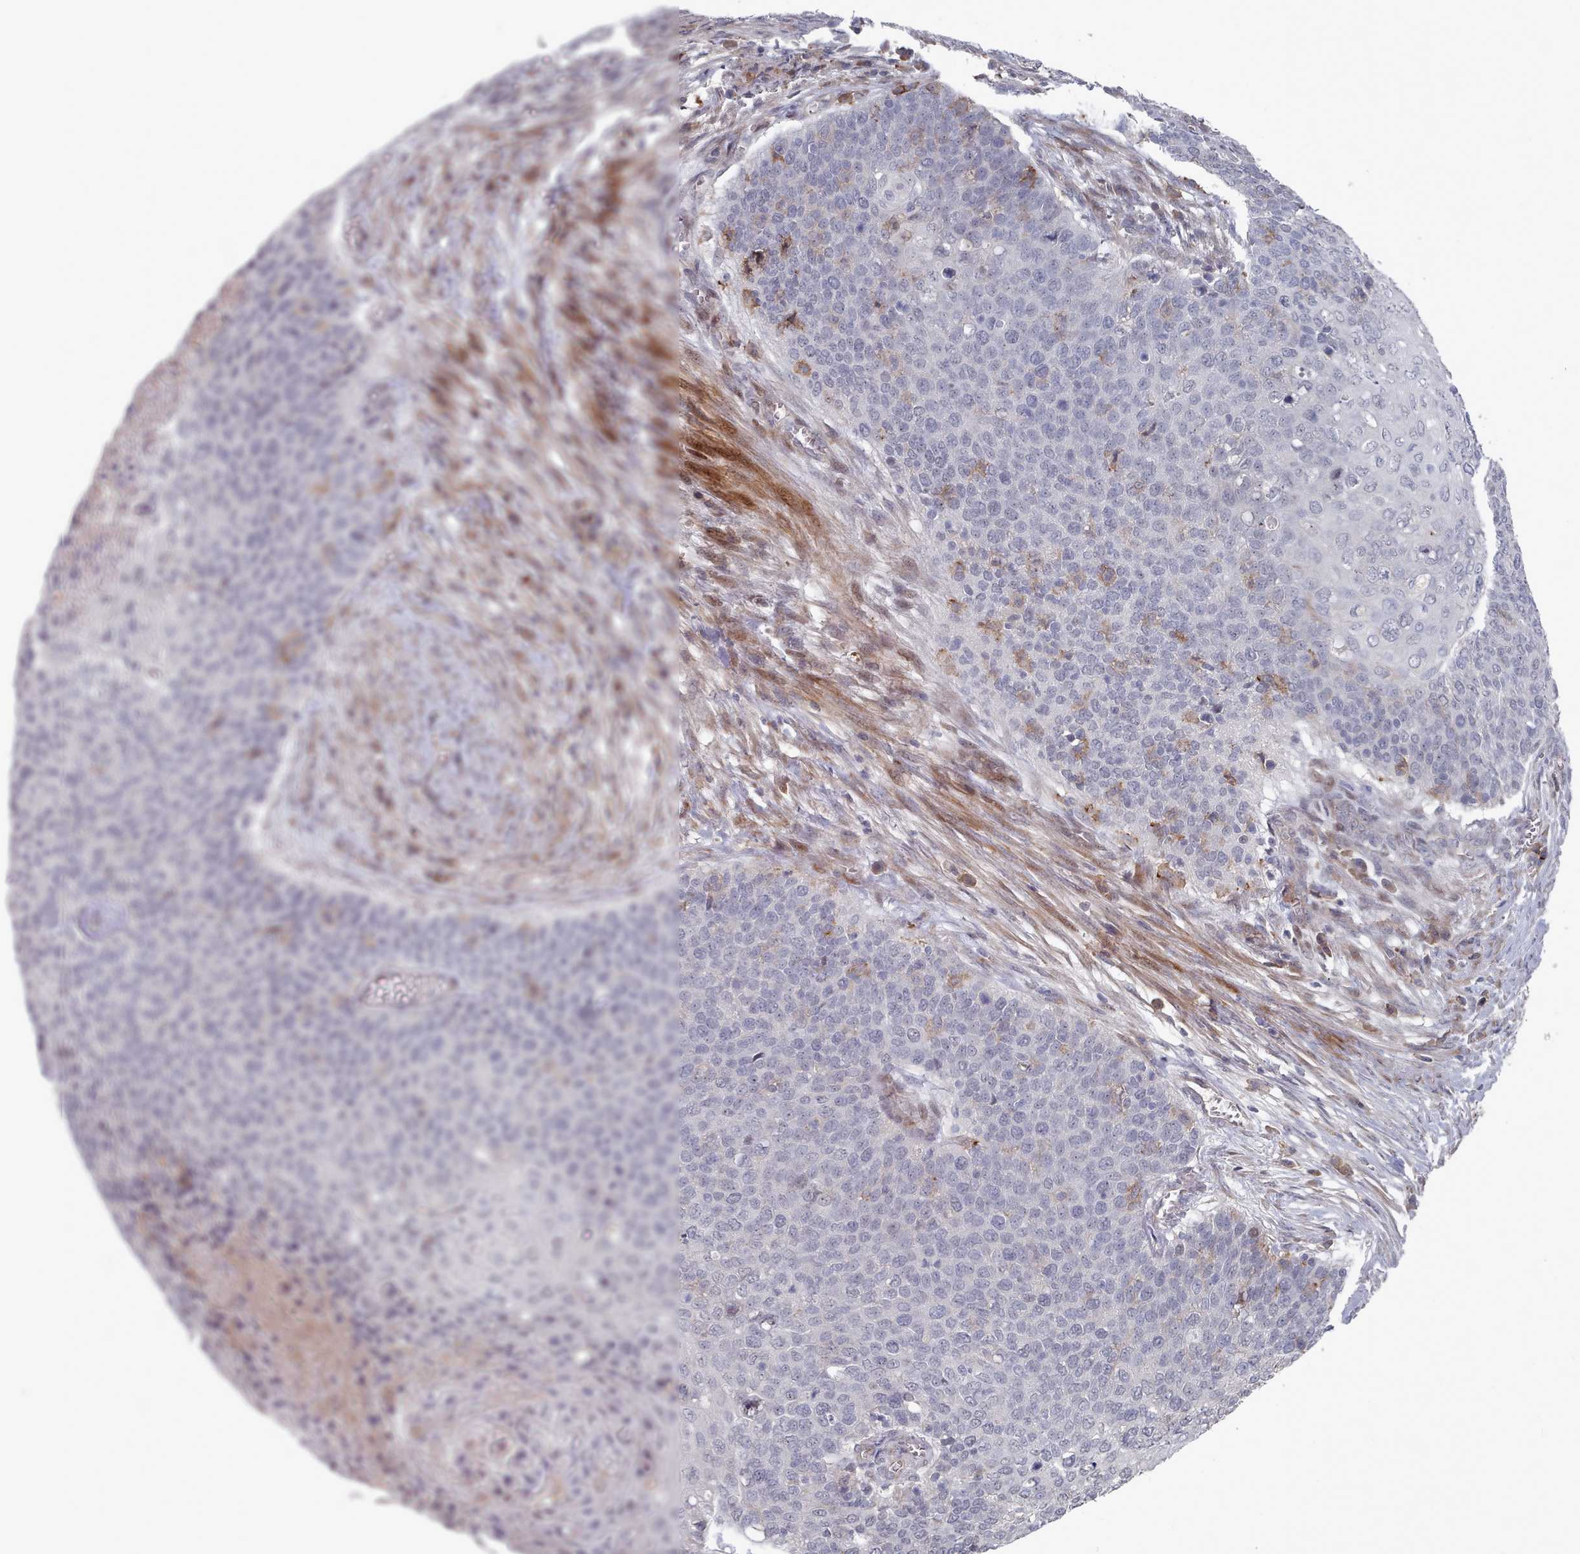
{"staining": {"intensity": "negative", "quantity": "none", "location": "none"}, "tissue": "cervical cancer", "cell_type": "Tumor cells", "image_type": "cancer", "snomed": [{"axis": "morphology", "description": "Squamous cell carcinoma, NOS"}, {"axis": "topography", "description": "Cervix"}], "caption": "A photomicrograph of cervical cancer (squamous cell carcinoma) stained for a protein displays no brown staining in tumor cells.", "gene": "COL8A2", "patient": {"sex": "female", "age": 39}}